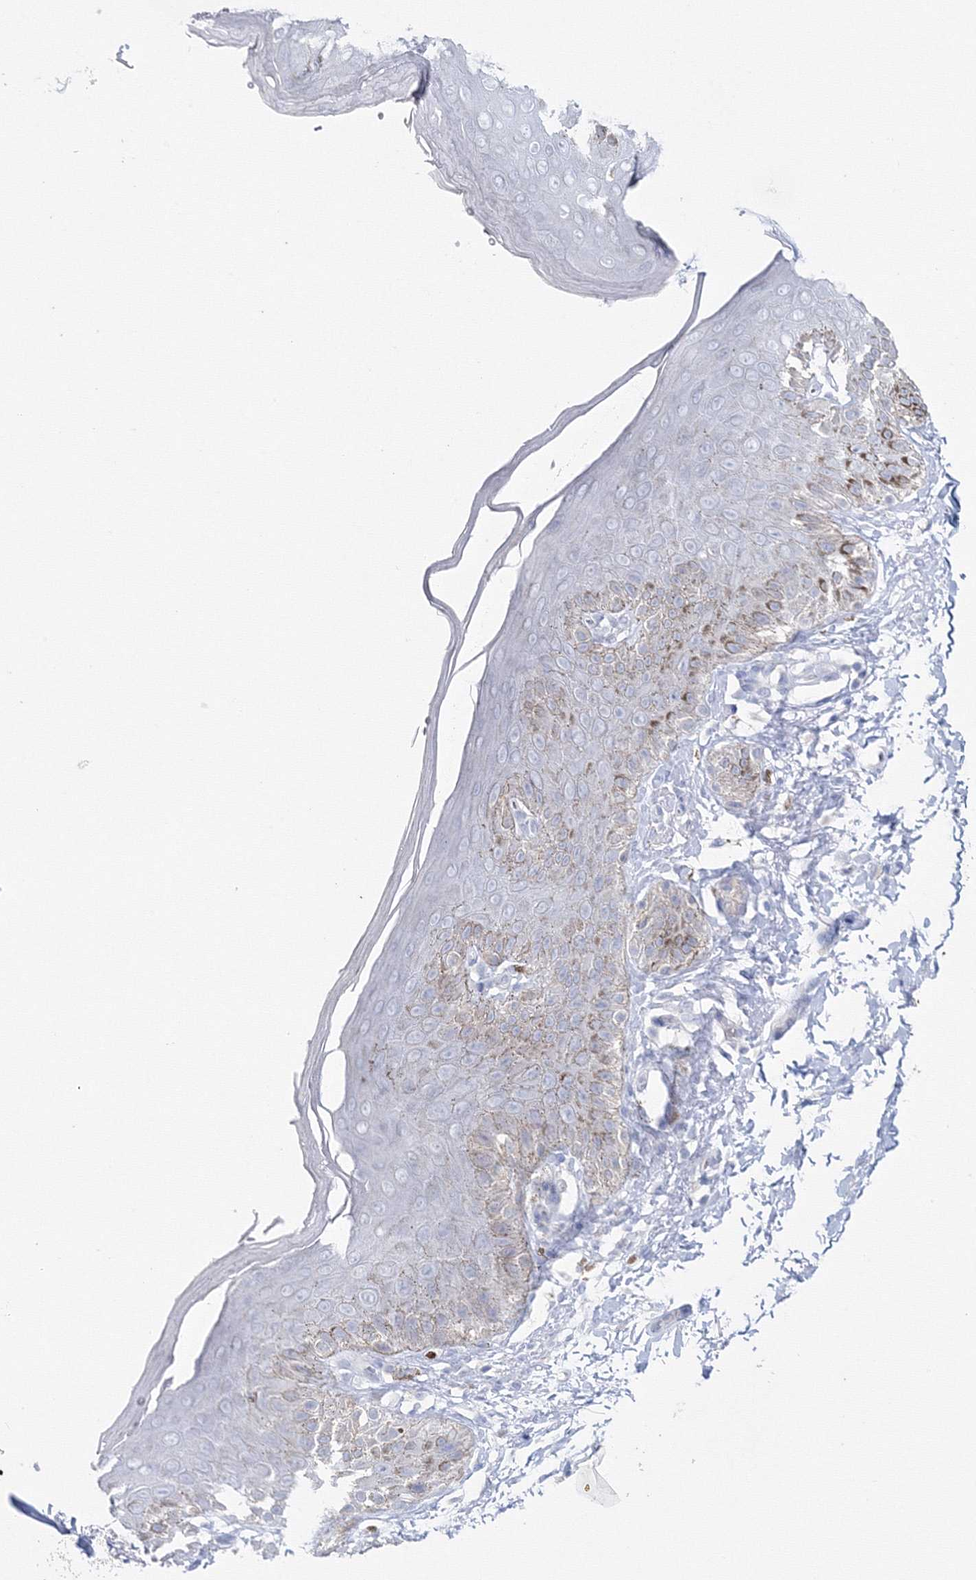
{"staining": {"intensity": "moderate", "quantity": "<25%", "location": "cytoplasmic/membranous"}, "tissue": "skin", "cell_type": "Epidermal cells", "image_type": "normal", "snomed": [{"axis": "morphology", "description": "Normal tissue, NOS"}, {"axis": "topography", "description": "Anal"}], "caption": "This photomicrograph exhibits unremarkable skin stained with immunohistochemistry to label a protein in brown. The cytoplasmic/membranous of epidermal cells show moderate positivity for the protein. Nuclei are counter-stained blue.", "gene": "GCKR", "patient": {"sex": "male", "age": 44}}